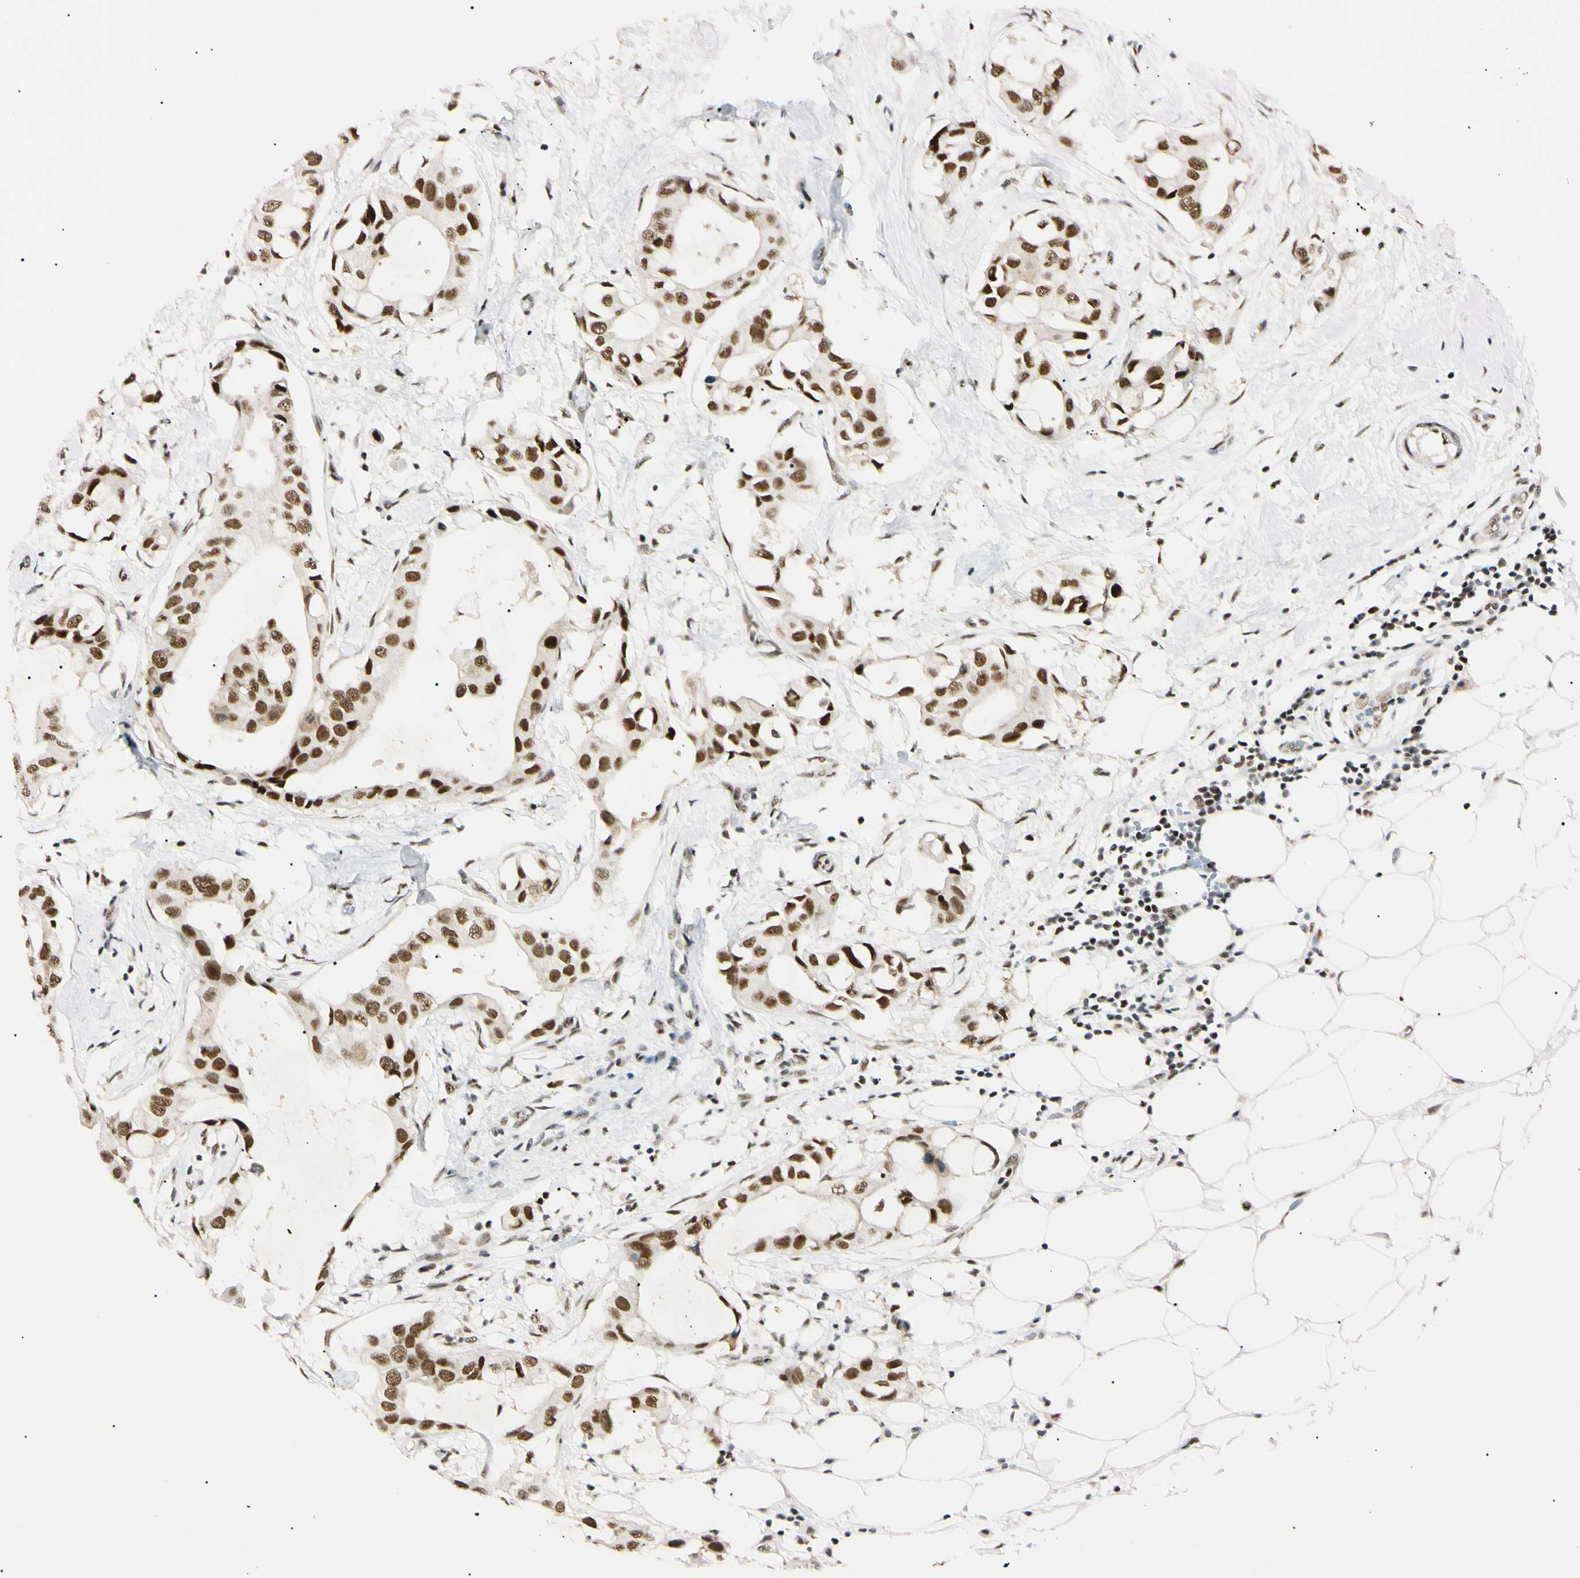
{"staining": {"intensity": "strong", "quantity": ">75%", "location": "nuclear"}, "tissue": "breast cancer", "cell_type": "Tumor cells", "image_type": "cancer", "snomed": [{"axis": "morphology", "description": "Duct carcinoma"}, {"axis": "topography", "description": "Breast"}], "caption": "This photomicrograph reveals immunohistochemistry (IHC) staining of breast cancer, with high strong nuclear expression in about >75% of tumor cells.", "gene": "ZNF134", "patient": {"sex": "female", "age": 40}}